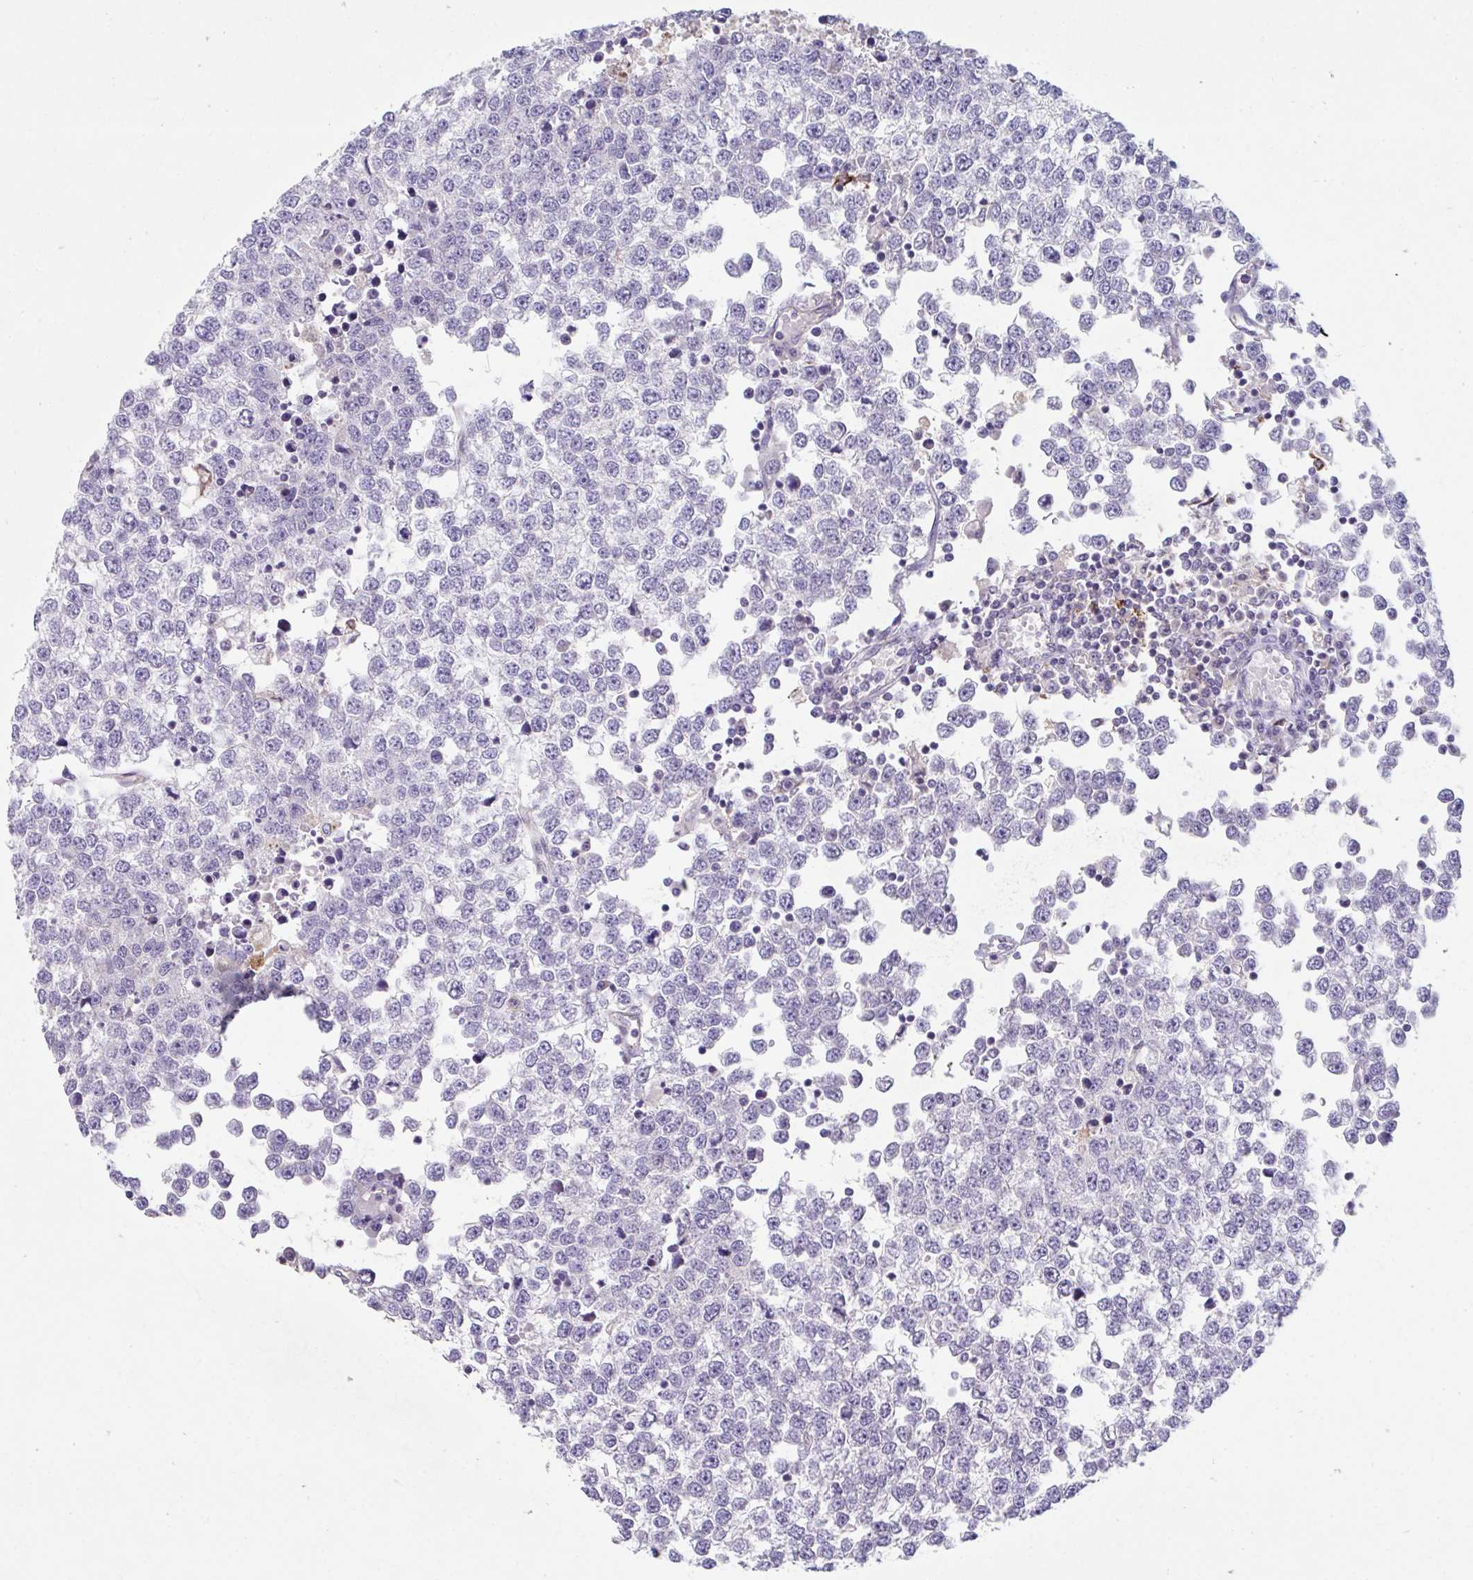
{"staining": {"intensity": "negative", "quantity": "none", "location": "none"}, "tissue": "testis cancer", "cell_type": "Tumor cells", "image_type": "cancer", "snomed": [{"axis": "morphology", "description": "Seminoma, NOS"}, {"axis": "topography", "description": "Testis"}], "caption": "High magnification brightfield microscopy of testis cancer stained with DAB (brown) and counterstained with hematoxylin (blue): tumor cells show no significant positivity.", "gene": "ADAM21", "patient": {"sex": "male", "age": 65}}